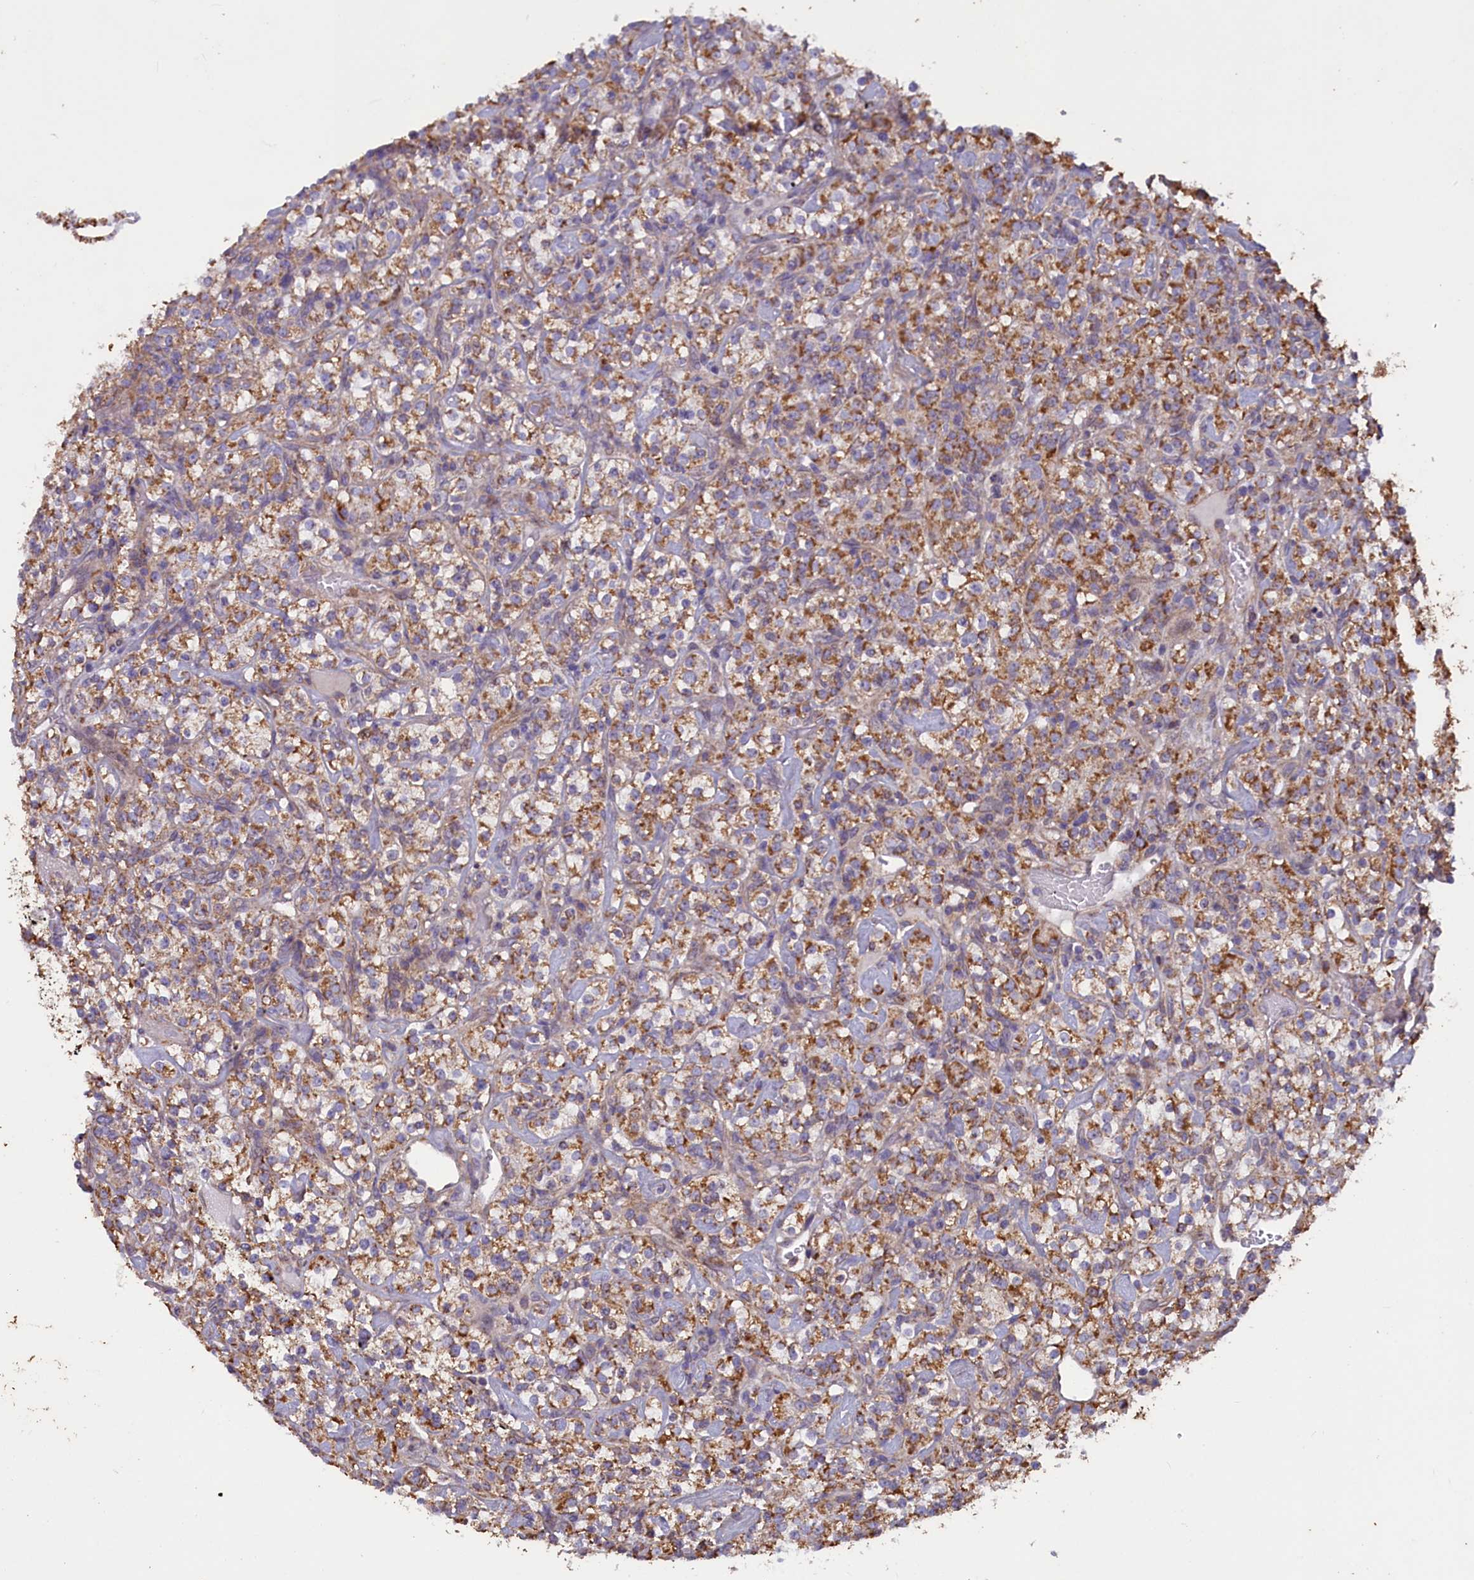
{"staining": {"intensity": "moderate", "quantity": ">75%", "location": "cytoplasmic/membranous"}, "tissue": "renal cancer", "cell_type": "Tumor cells", "image_type": "cancer", "snomed": [{"axis": "morphology", "description": "Adenocarcinoma, NOS"}, {"axis": "topography", "description": "Kidney"}], "caption": "Protein staining of renal cancer (adenocarcinoma) tissue demonstrates moderate cytoplasmic/membranous positivity in about >75% of tumor cells. The staining is performed using DAB (3,3'-diaminobenzidine) brown chromogen to label protein expression. The nuclei are counter-stained blue using hematoxylin.", "gene": "ACAD8", "patient": {"sex": "male", "age": 77}}